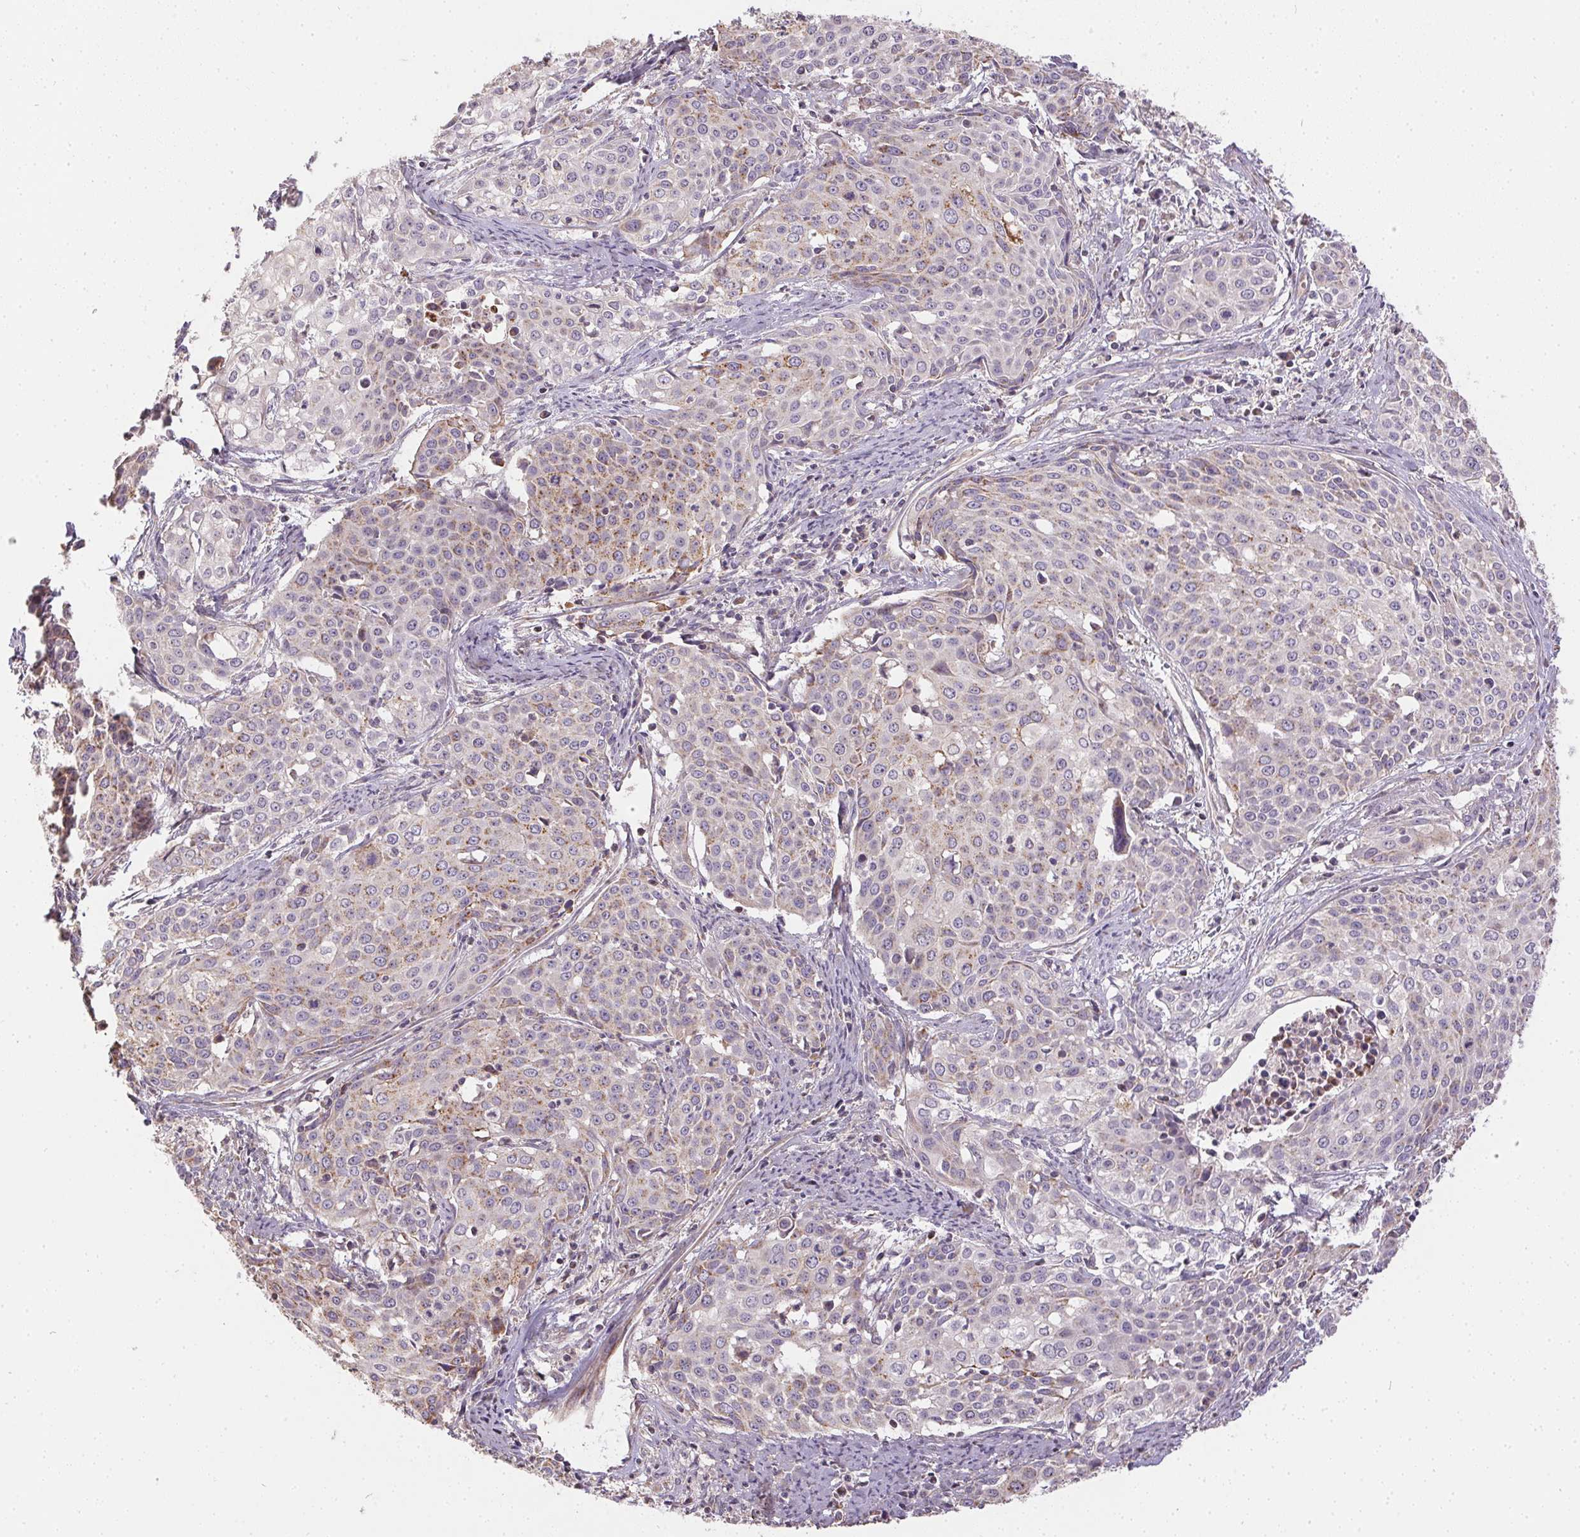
{"staining": {"intensity": "weak", "quantity": "<25%", "location": "cytoplasmic/membranous"}, "tissue": "cervical cancer", "cell_type": "Tumor cells", "image_type": "cancer", "snomed": [{"axis": "morphology", "description": "Squamous cell carcinoma, NOS"}, {"axis": "topography", "description": "Cervix"}], "caption": "Immunohistochemistry micrograph of human cervical squamous cell carcinoma stained for a protein (brown), which displays no positivity in tumor cells.", "gene": "REV3L", "patient": {"sex": "female", "age": 39}}